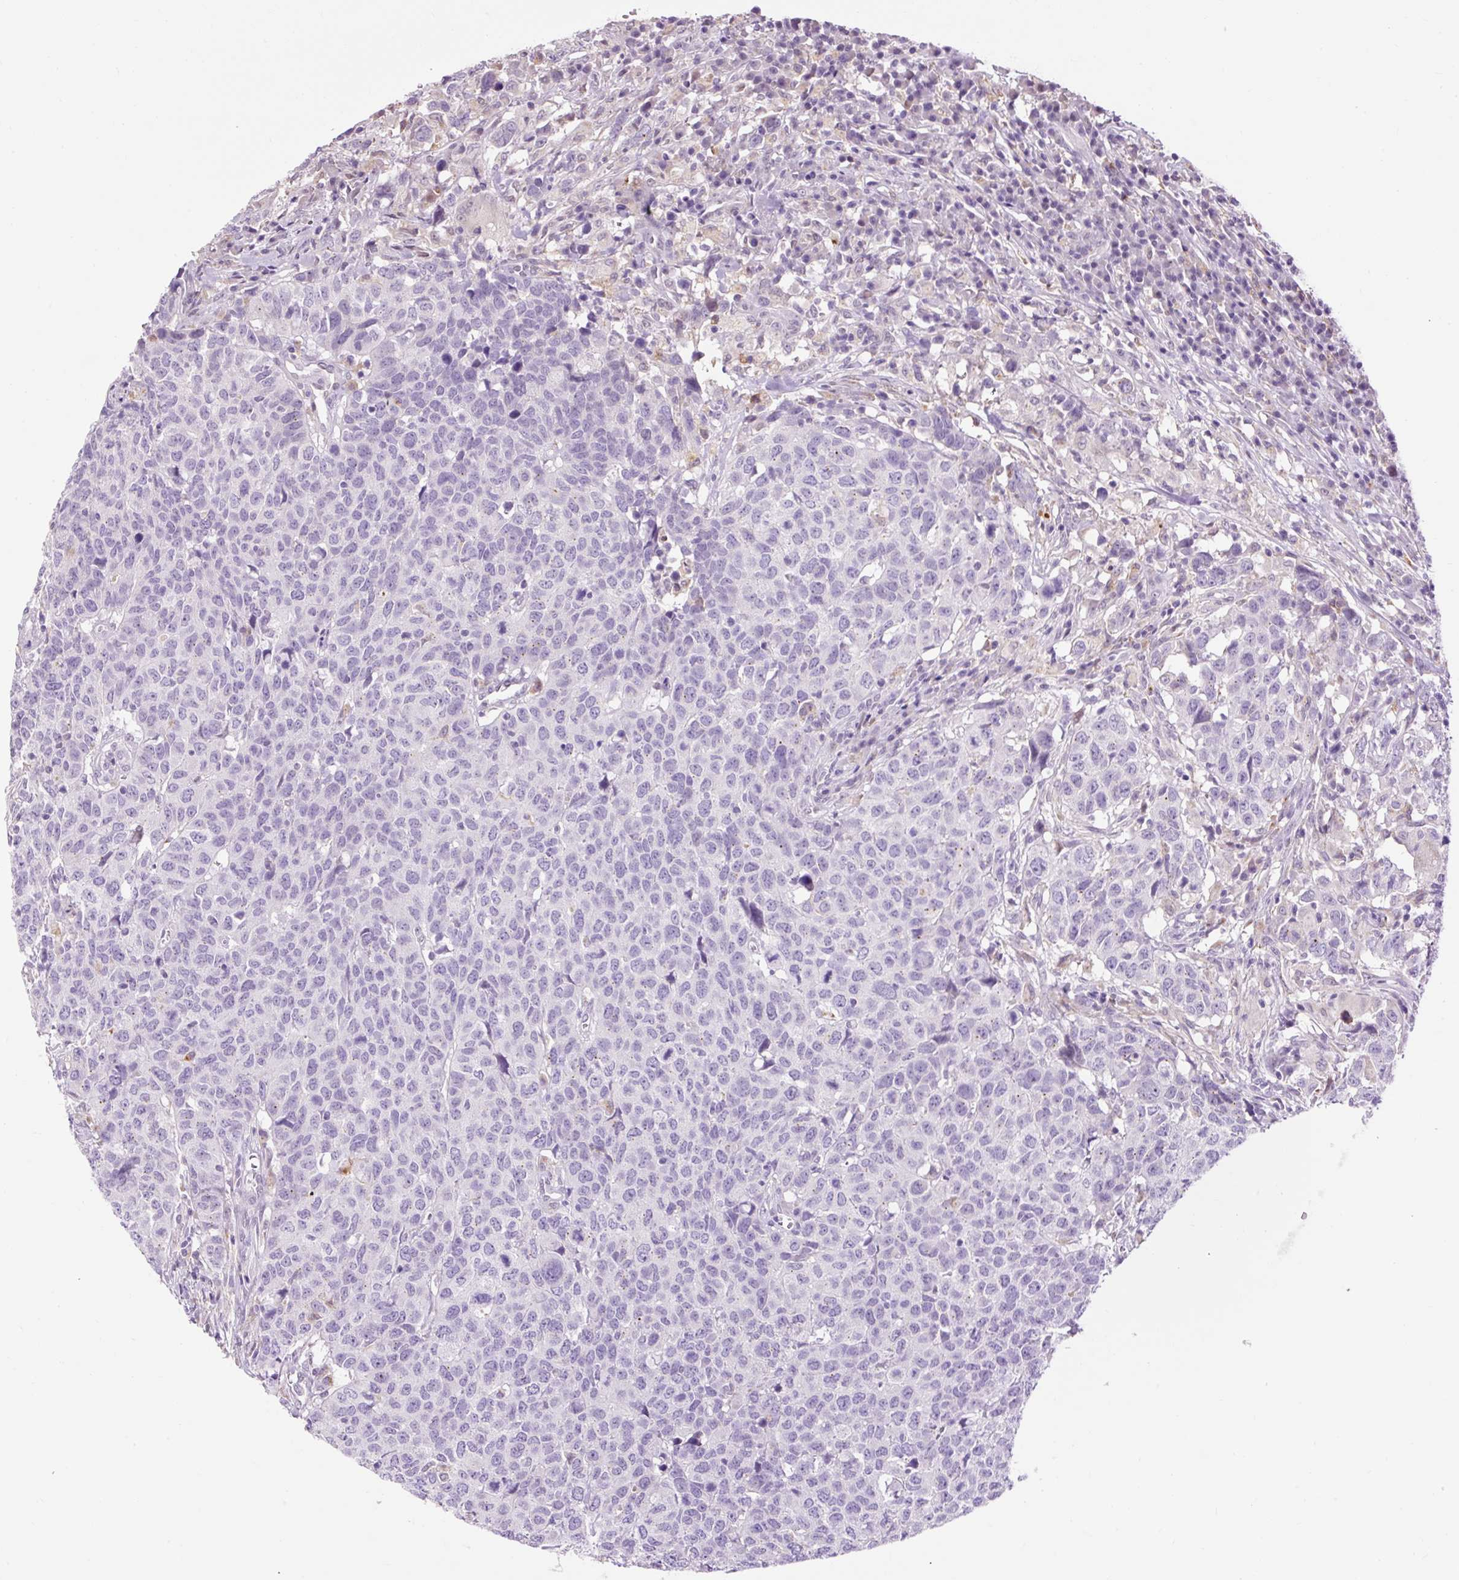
{"staining": {"intensity": "negative", "quantity": "none", "location": "none"}, "tissue": "head and neck cancer", "cell_type": "Tumor cells", "image_type": "cancer", "snomed": [{"axis": "morphology", "description": "Normal tissue, NOS"}, {"axis": "morphology", "description": "Squamous cell carcinoma, NOS"}, {"axis": "topography", "description": "Skeletal muscle"}, {"axis": "topography", "description": "Vascular tissue"}, {"axis": "topography", "description": "Peripheral nerve tissue"}, {"axis": "topography", "description": "Head-Neck"}], "caption": "Immunohistochemistry (IHC) of head and neck cancer (squamous cell carcinoma) demonstrates no staining in tumor cells. The staining was performed using DAB (3,3'-diaminobenzidine) to visualize the protein expression in brown, while the nuclei were stained in blue with hematoxylin (Magnification: 20x).", "gene": "LY86", "patient": {"sex": "male", "age": 66}}